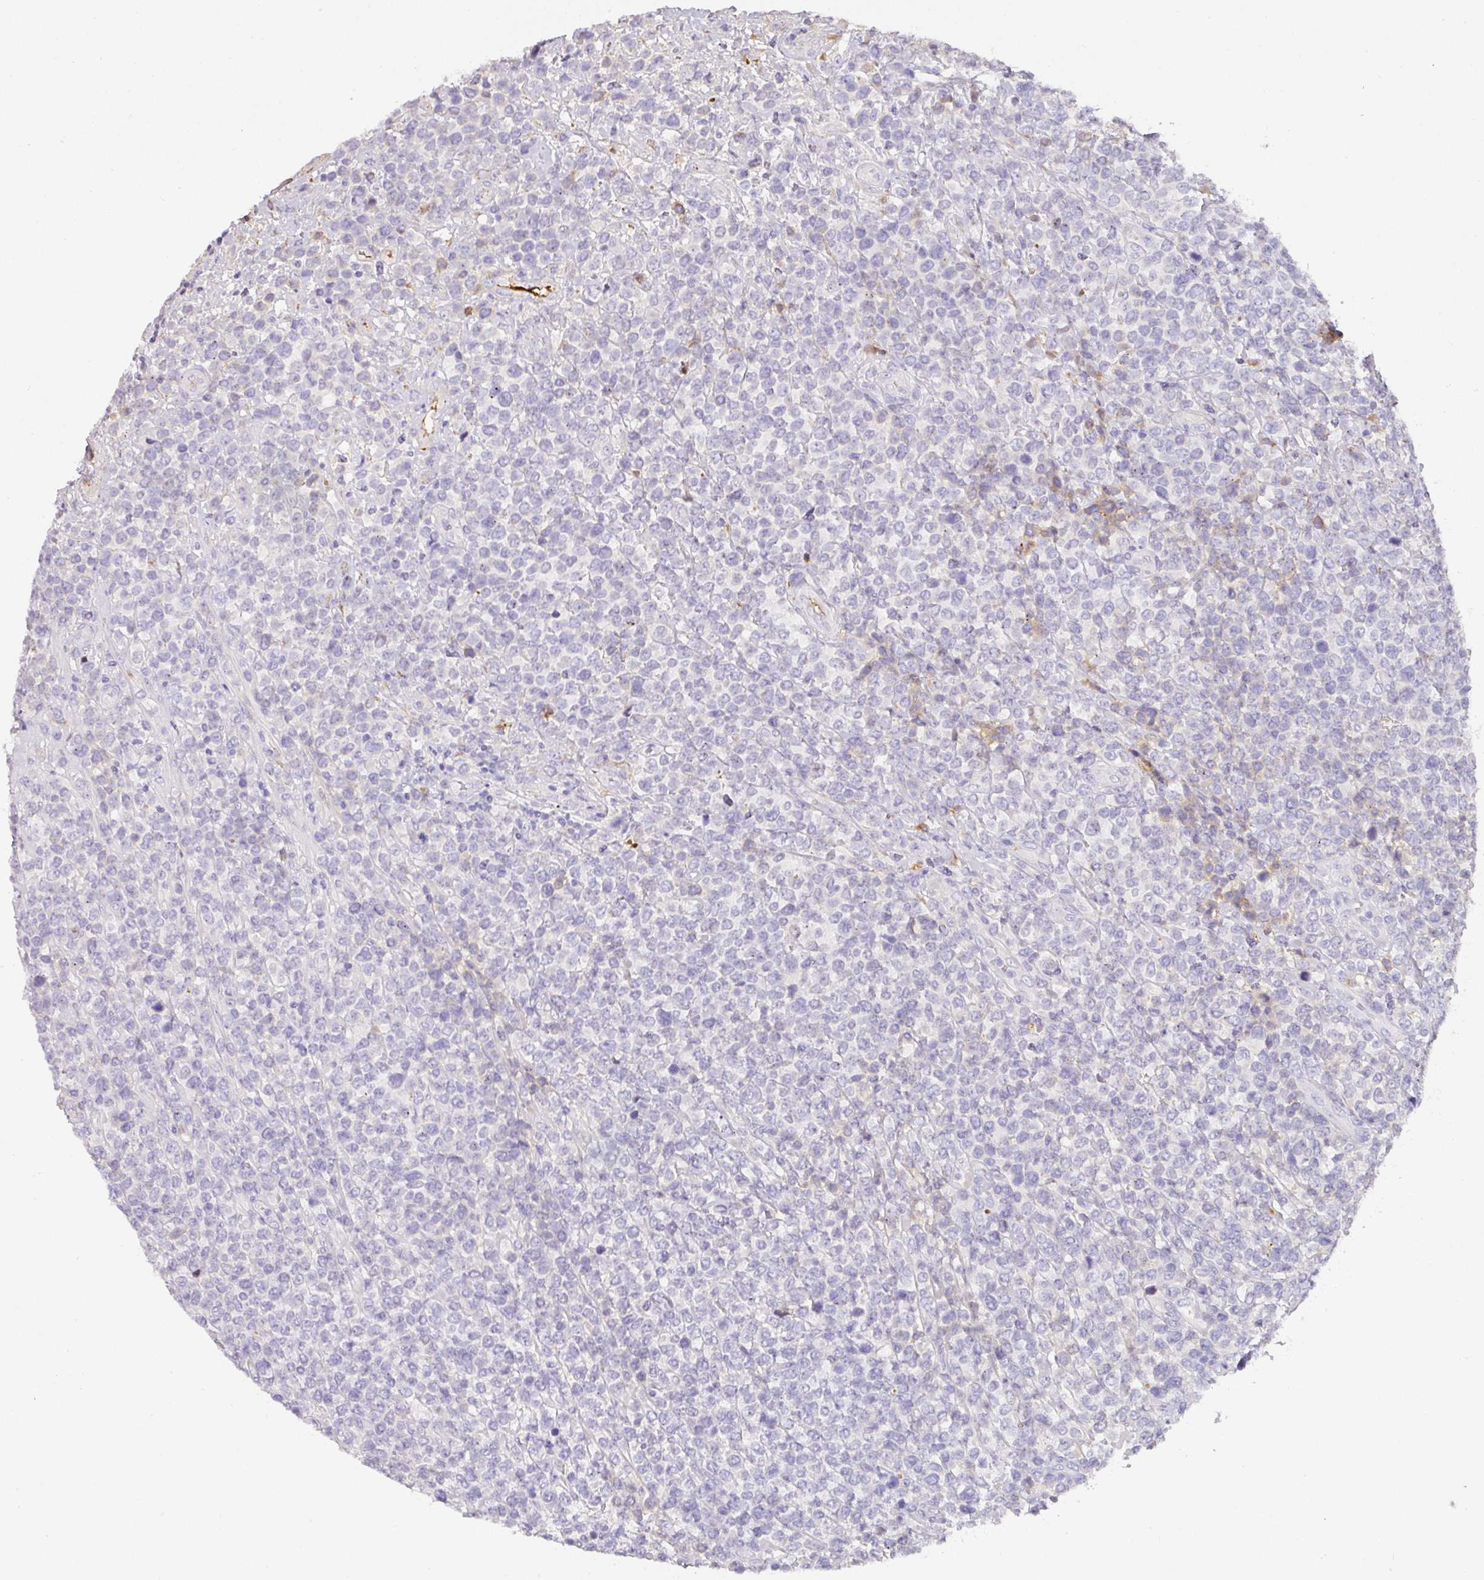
{"staining": {"intensity": "negative", "quantity": "none", "location": "none"}, "tissue": "lymphoma", "cell_type": "Tumor cells", "image_type": "cancer", "snomed": [{"axis": "morphology", "description": "Malignant lymphoma, non-Hodgkin's type, High grade"}, {"axis": "topography", "description": "Soft tissue"}], "caption": "Tumor cells show no significant protein positivity in lymphoma.", "gene": "CCZ1", "patient": {"sex": "female", "age": 56}}